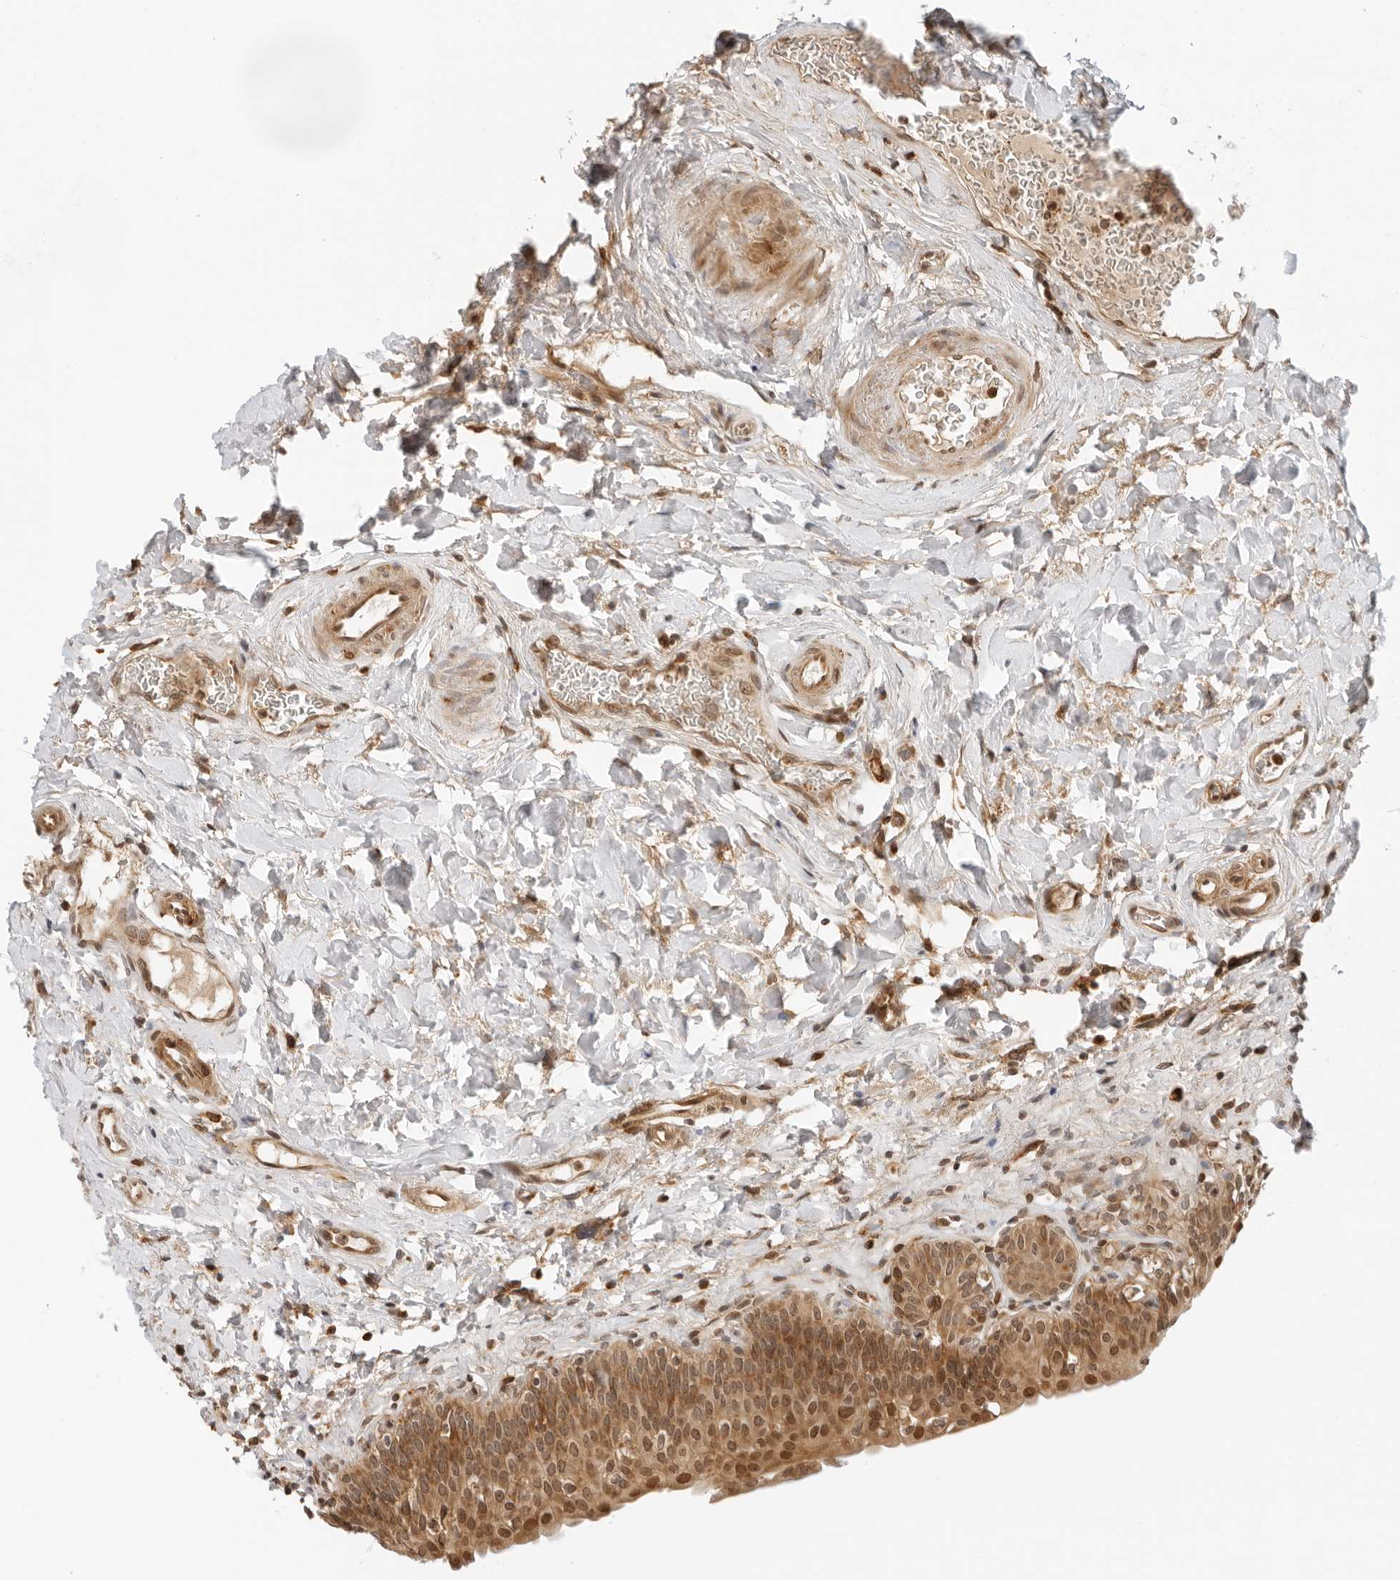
{"staining": {"intensity": "moderate", "quantity": ">75%", "location": "cytoplasmic/membranous,nuclear"}, "tissue": "urinary bladder", "cell_type": "Urothelial cells", "image_type": "normal", "snomed": [{"axis": "morphology", "description": "Normal tissue, NOS"}, {"axis": "topography", "description": "Urinary bladder"}], "caption": "Protein expression analysis of normal urinary bladder reveals moderate cytoplasmic/membranous,nuclear positivity in about >75% of urothelial cells. (DAB (3,3'-diaminobenzidine) IHC, brown staining for protein, blue staining for nuclei).", "gene": "RC3H1", "patient": {"sex": "male", "age": 83}}